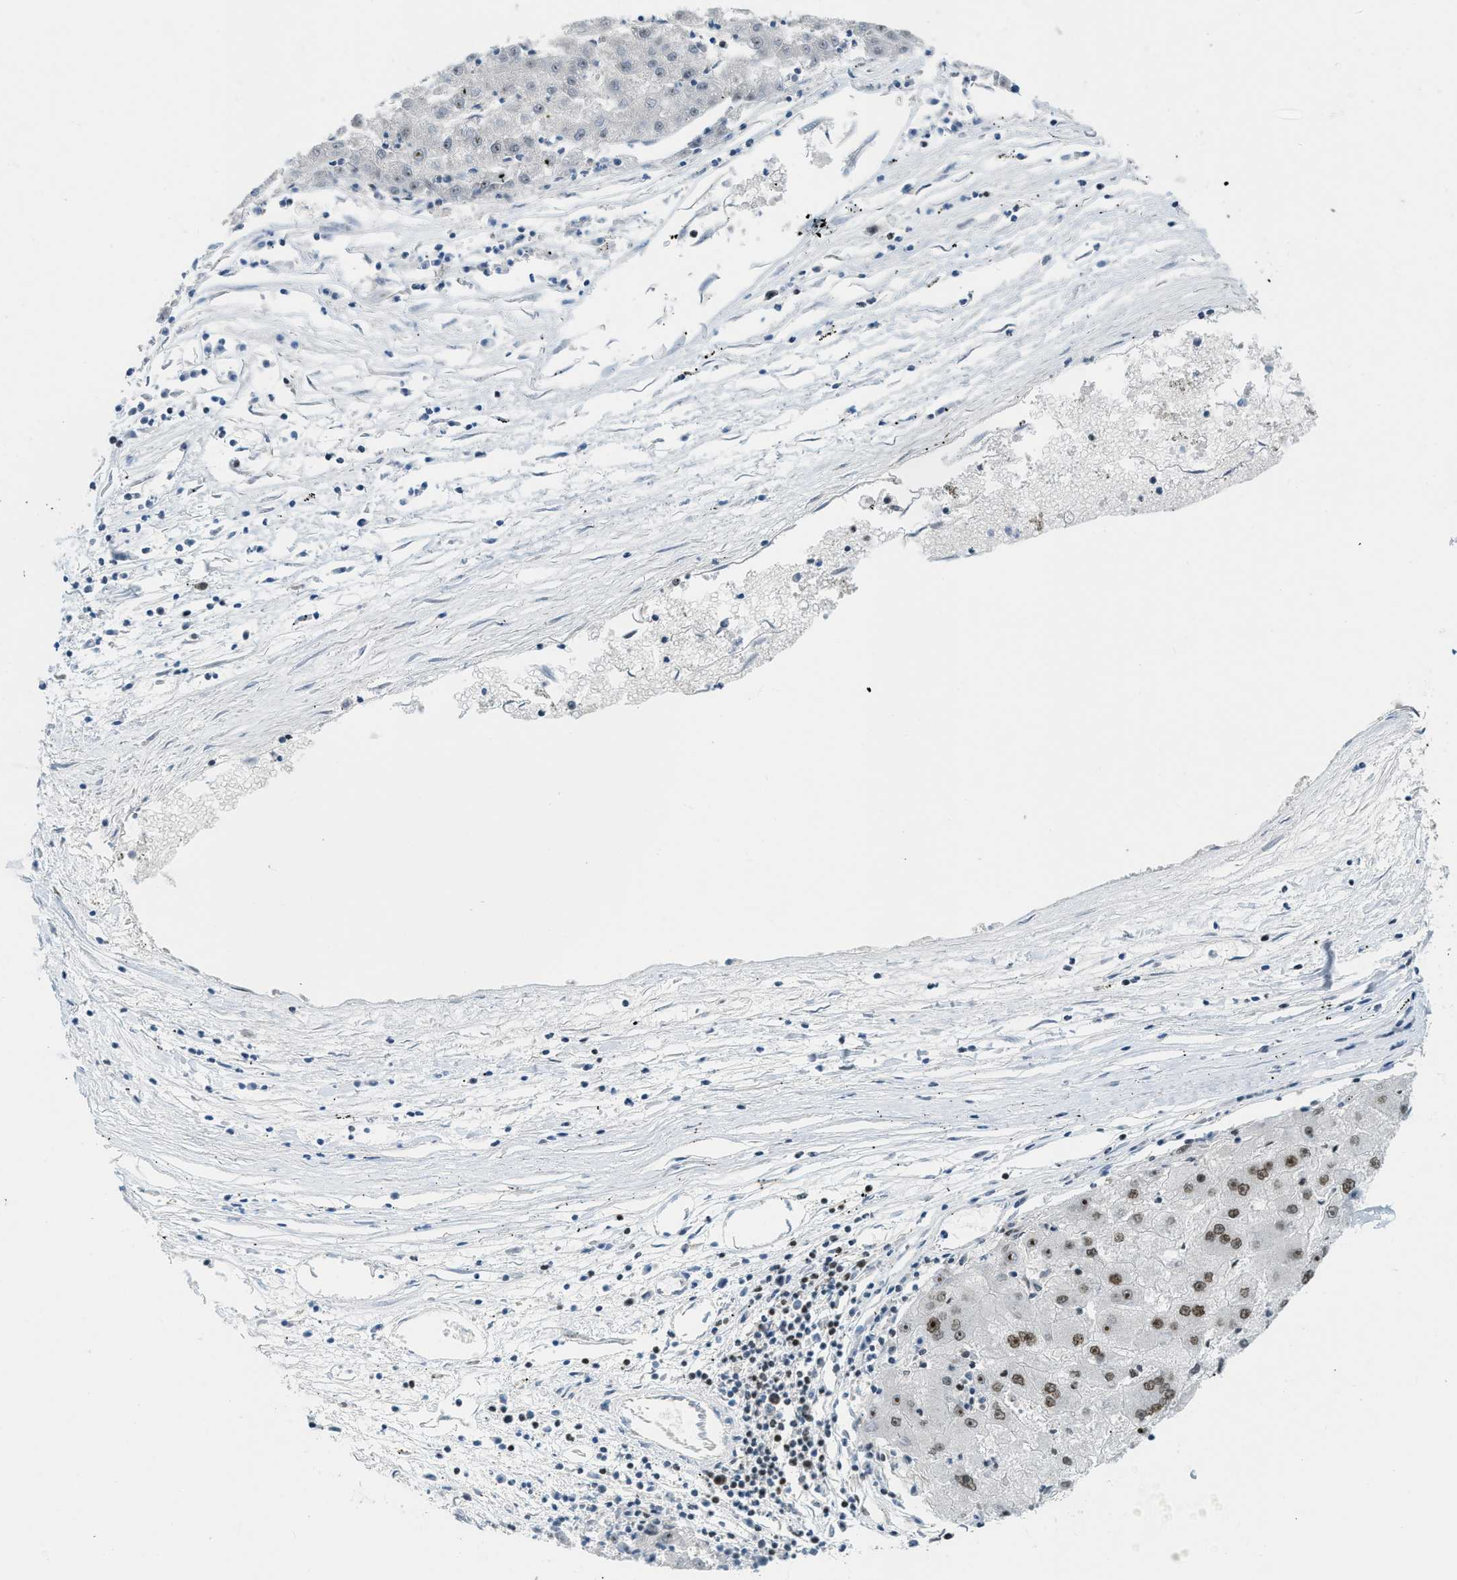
{"staining": {"intensity": "moderate", "quantity": "25%-75%", "location": "nuclear"}, "tissue": "liver cancer", "cell_type": "Tumor cells", "image_type": "cancer", "snomed": [{"axis": "morphology", "description": "Carcinoma, Hepatocellular, NOS"}, {"axis": "topography", "description": "Liver"}], "caption": "This image displays IHC staining of liver cancer (hepatocellular carcinoma), with medium moderate nuclear positivity in about 25%-75% of tumor cells.", "gene": "URB1", "patient": {"sex": "male", "age": 72}}